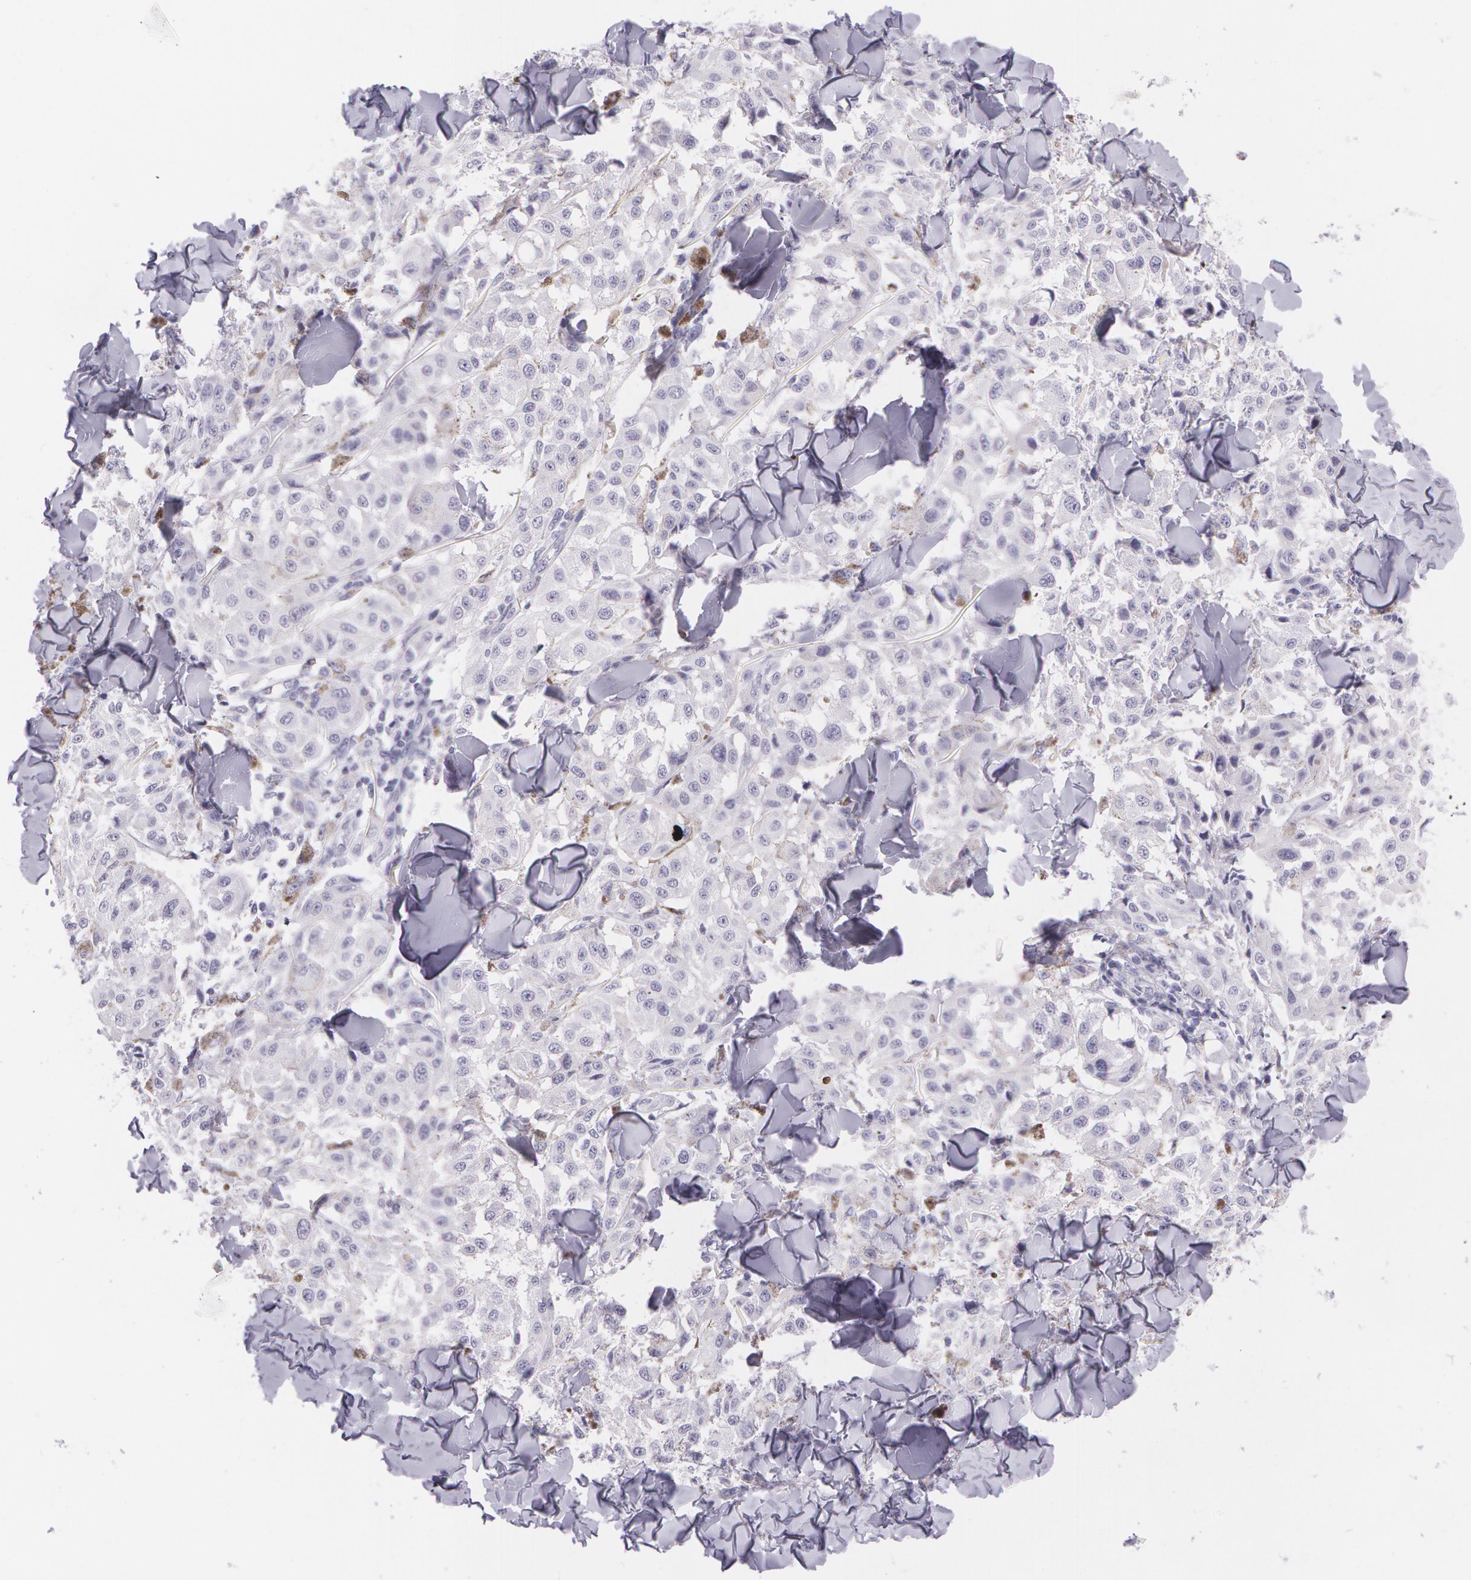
{"staining": {"intensity": "weak", "quantity": "<25%", "location": "cytoplasmic/membranous"}, "tissue": "melanoma", "cell_type": "Tumor cells", "image_type": "cancer", "snomed": [{"axis": "morphology", "description": "Malignant melanoma, NOS"}, {"axis": "topography", "description": "Skin"}], "caption": "DAB immunohistochemical staining of melanoma exhibits no significant expression in tumor cells.", "gene": "SNCG", "patient": {"sex": "female", "age": 64}}